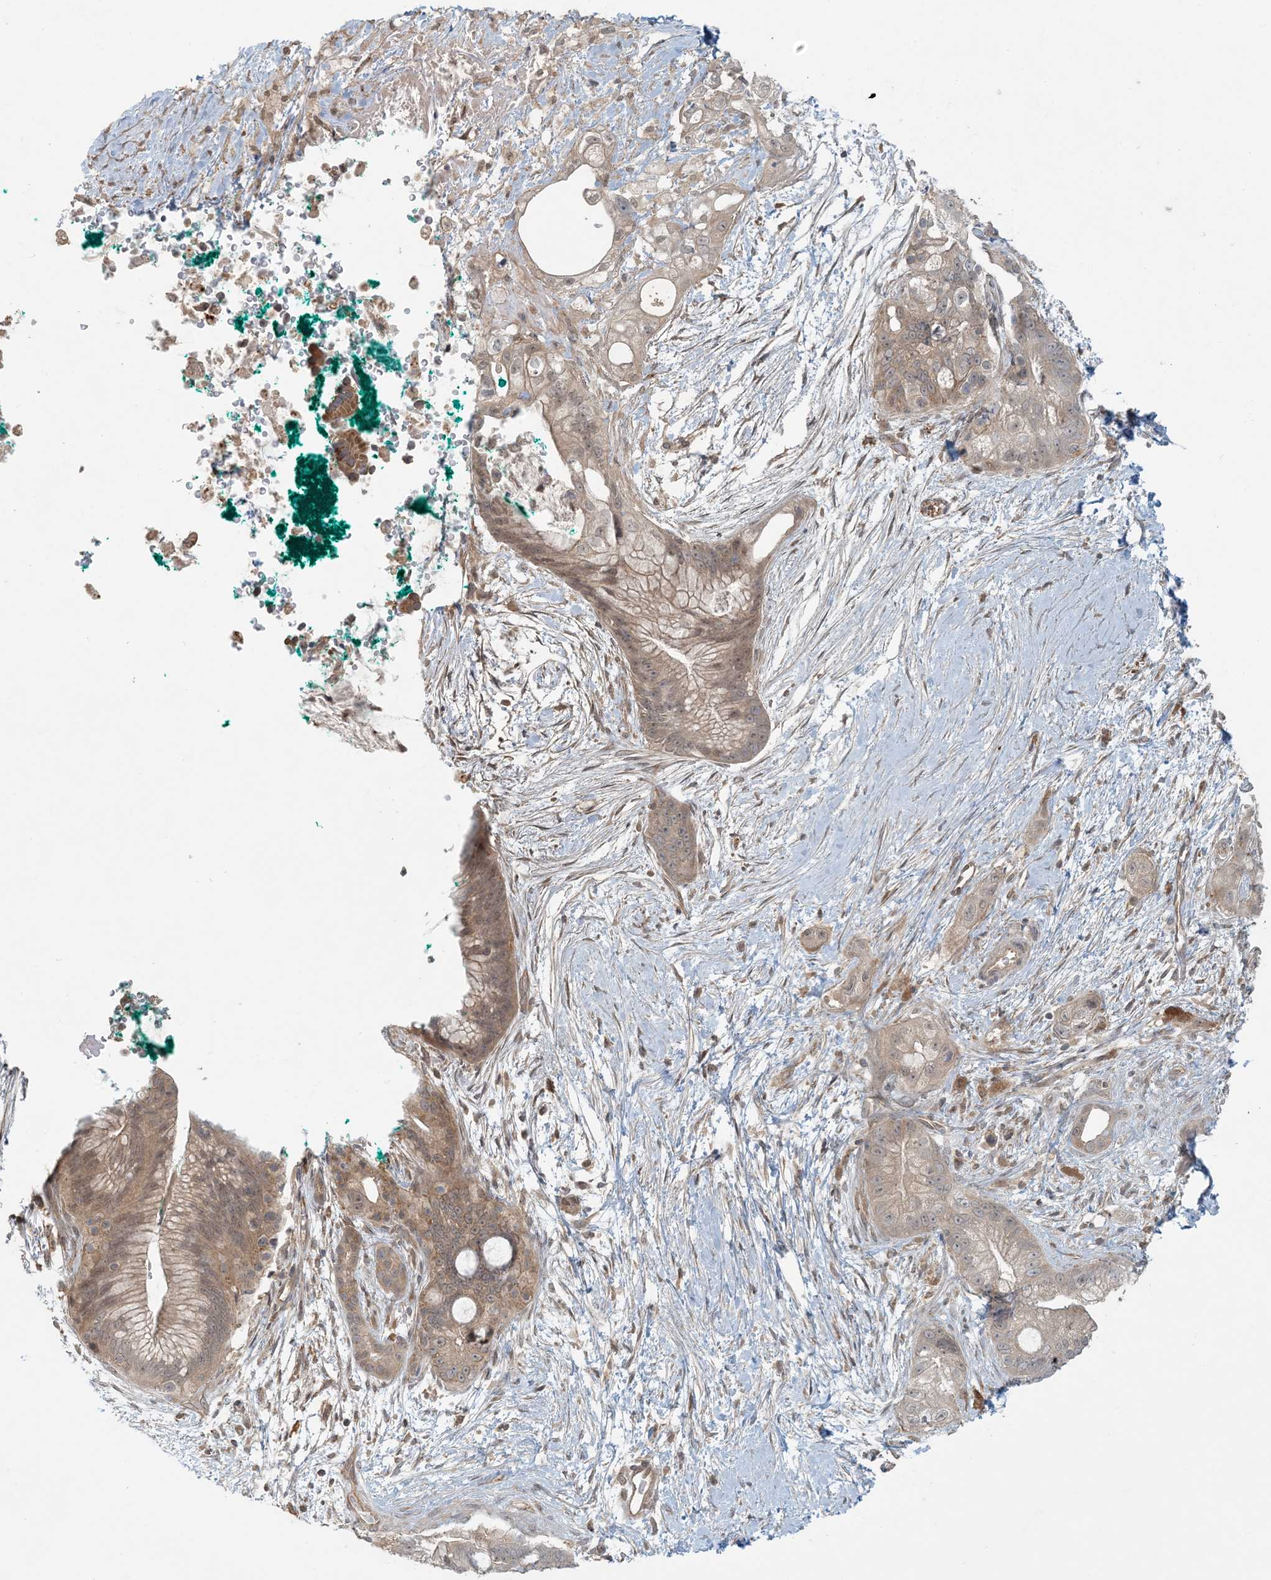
{"staining": {"intensity": "weak", "quantity": "25%-75%", "location": "cytoplasmic/membranous"}, "tissue": "pancreatic cancer", "cell_type": "Tumor cells", "image_type": "cancer", "snomed": [{"axis": "morphology", "description": "Adenocarcinoma, NOS"}, {"axis": "topography", "description": "Pancreas"}], "caption": "Protein analysis of pancreatic cancer (adenocarcinoma) tissue demonstrates weak cytoplasmic/membranous positivity in about 25%-75% of tumor cells.", "gene": "OBI1", "patient": {"sex": "male", "age": 53}}